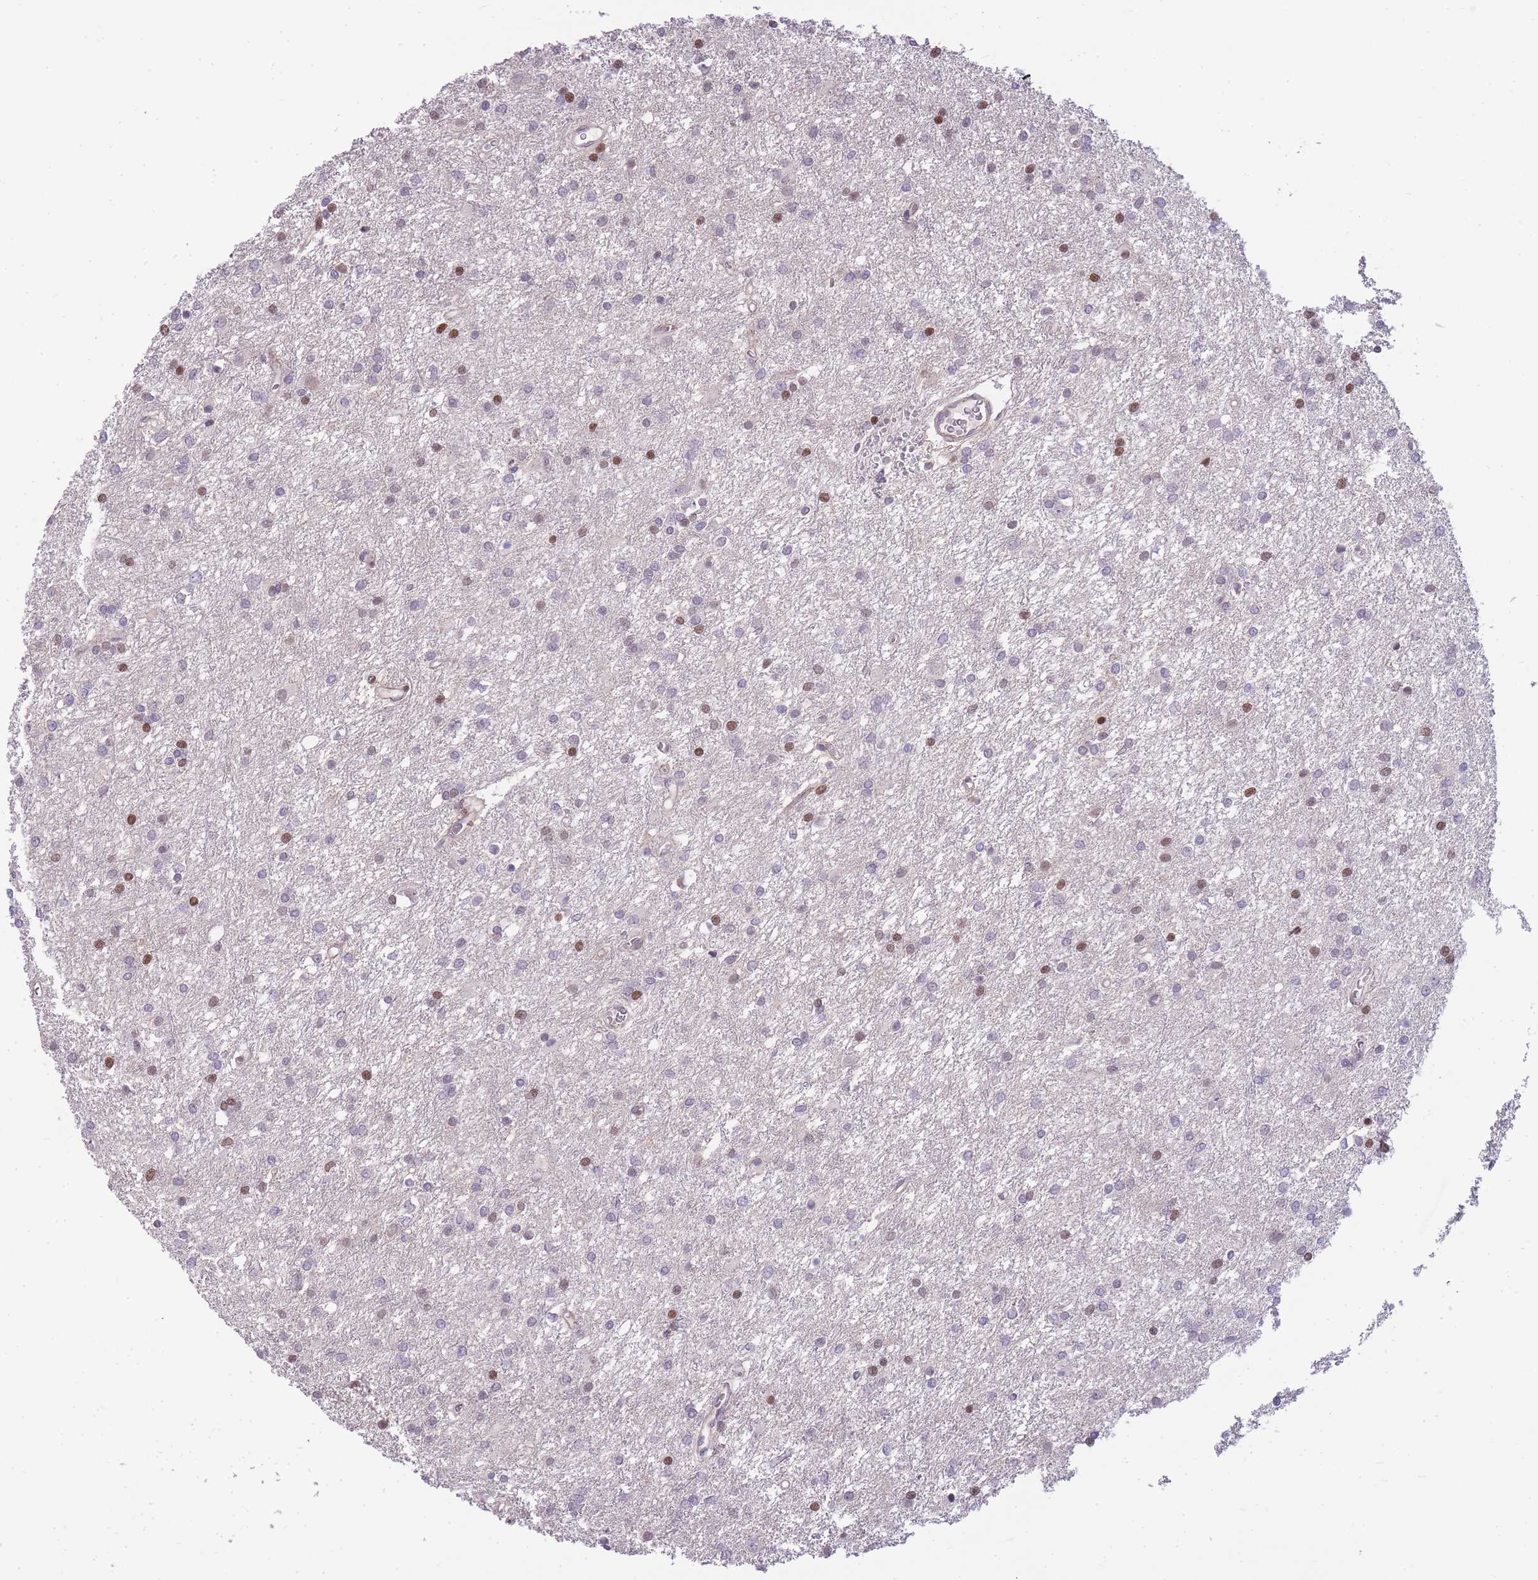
{"staining": {"intensity": "negative", "quantity": "none", "location": "none"}, "tissue": "glioma", "cell_type": "Tumor cells", "image_type": "cancer", "snomed": [{"axis": "morphology", "description": "Glioma, malignant, High grade"}, {"axis": "topography", "description": "Brain"}], "caption": "Human malignant glioma (high-grade) stained for a protein using immunohistochemistry shows no expression in tumor cells.", "gene": "CLBA1", "patient": {"sex": "female", "age": 50}}